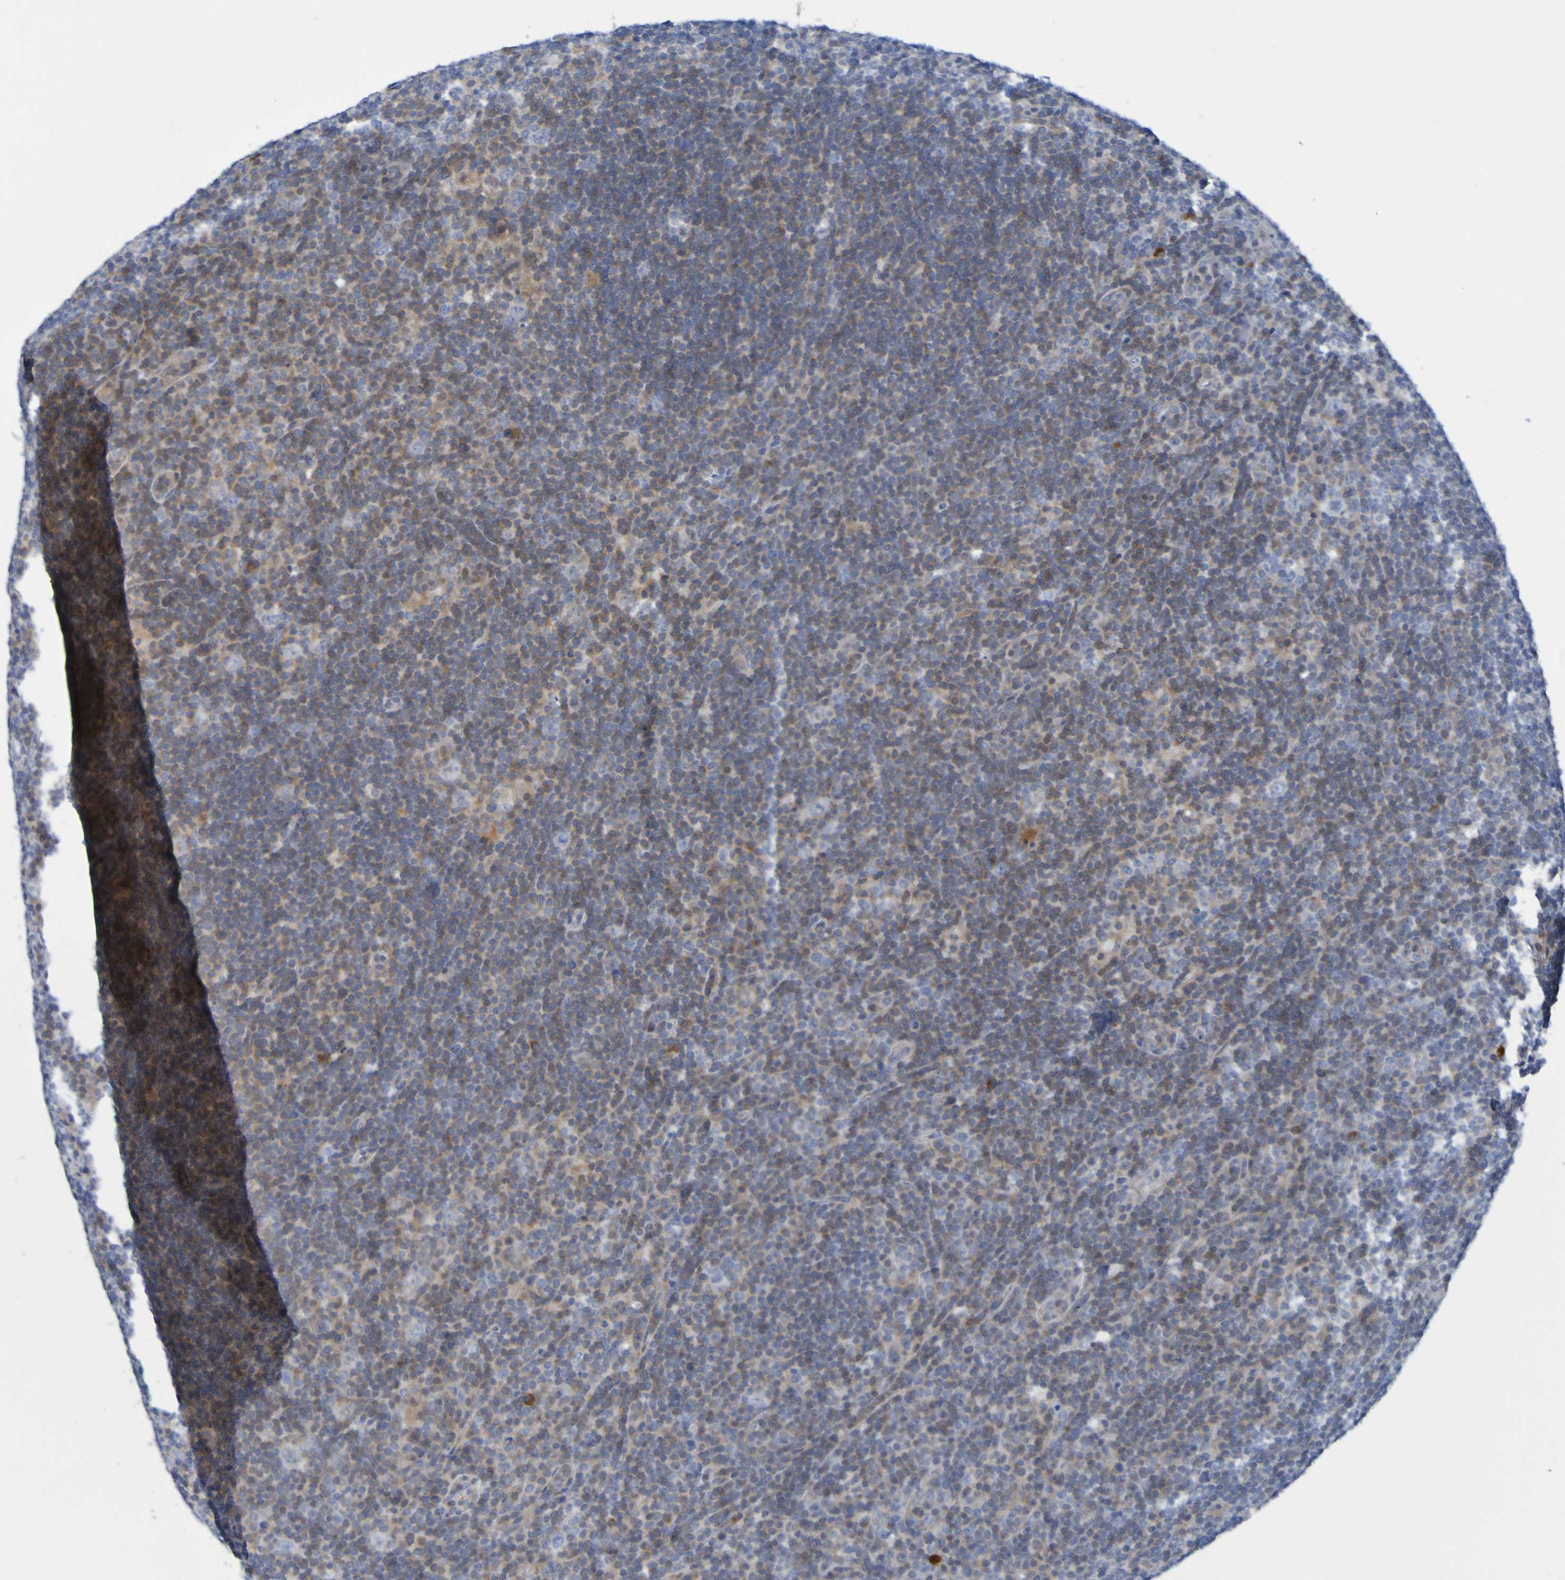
{"staining": {"intensity": "negative", "quantity": "none", "location": "none"}, "tissue": "lymphoma", "cell_type": "Tumor cells", "image_type": "cancer", "snomed": [{"axis": "morphology", "description": "Hodgkin's disease, NOS"}, {"axis": "topography", "description": "Lymph node"}], "caption": "A photomicrograph of Hodgkin's disease stained for a protein reveals no brown staining in tumor cells.", "gene": "C11orf24", "patient": {"sex": "female", "age": 57}}